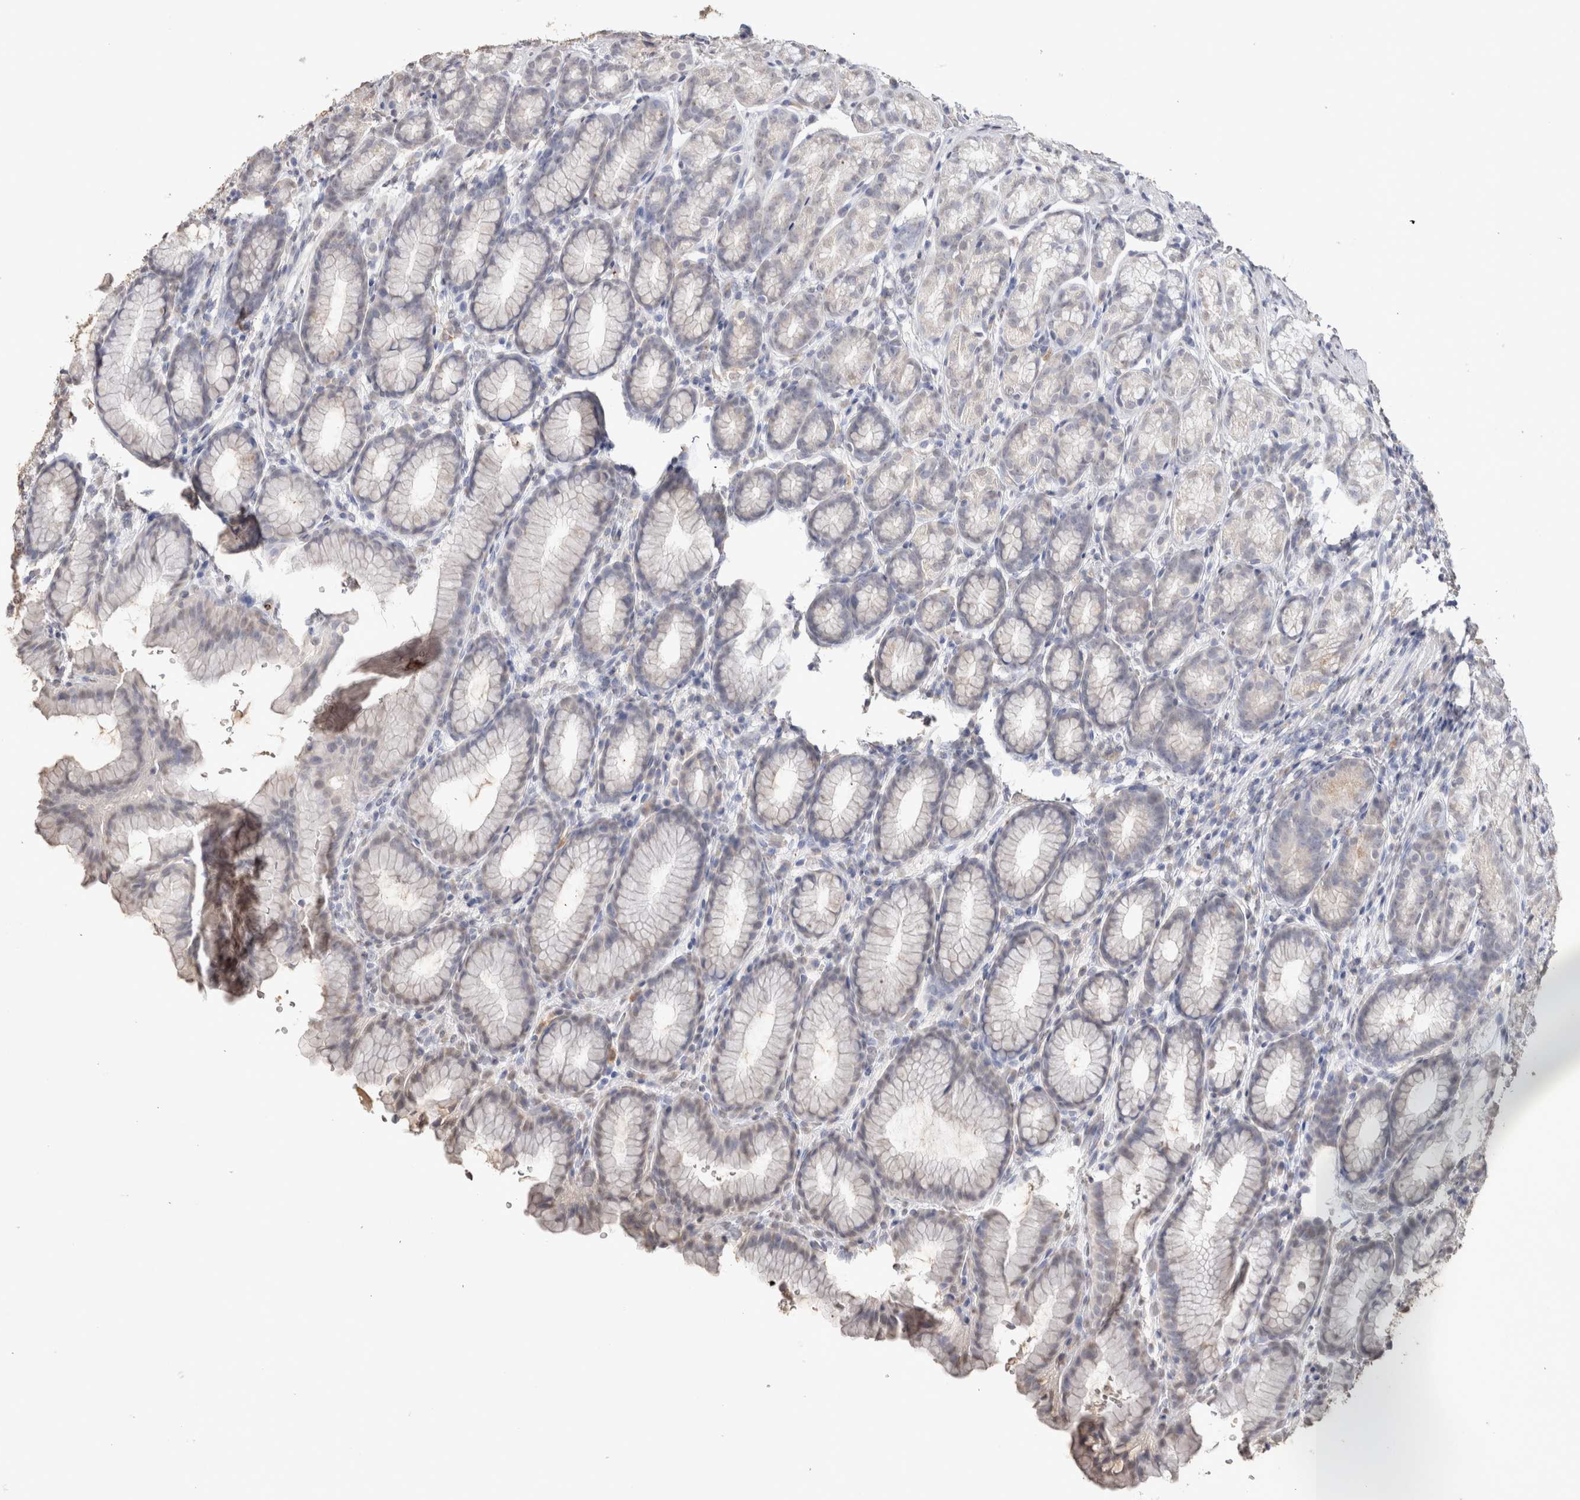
{"staining": {"intensity": "negative", "quantity": "none", "location": "none"}, "tissue": "stomach", "cell_type": "Glandular cells", "image_type": "normal", "snomed": [{"axis": "morphology", "description": "Normal tissue, NOS"}, {"axis": "topography", "description": "Stomach"}], "caption": "Immunohistochemistry (IHC) photomicrograph of benign stomach: human stomach stained with DAB (3,3'-diaminobenzidine) demonstrates no significant protein expression in glandular cells.", "gene": "LGALS2", "patient": {"sex": "male", "age": 42}}